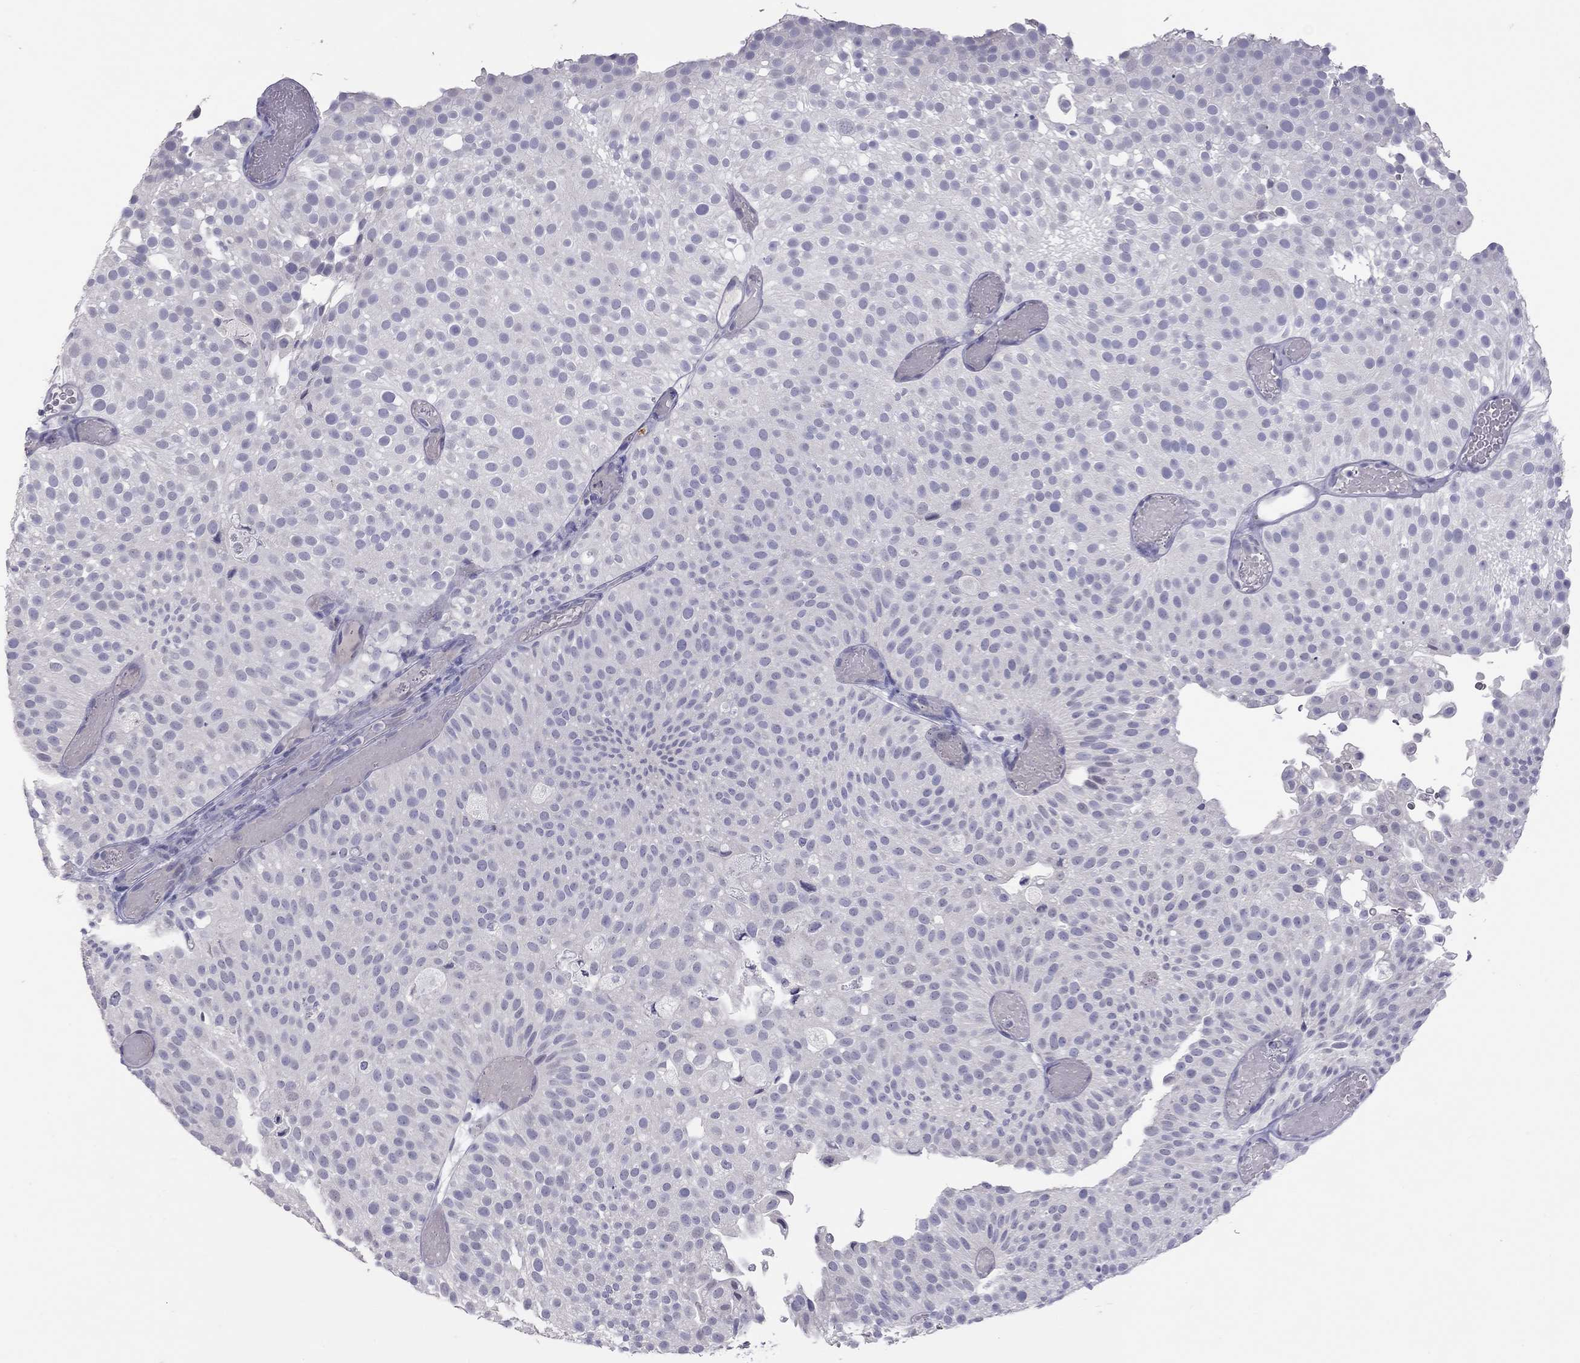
{"staining": {"intensity": "negative", "quantity": "none", "location": "none"}, "tissue": "urothelial cancer", "cell_type": "Tumor cells", "image_type": "cancer", "snomed": [{"axis": "morphology", "description": "Urothelial carcinoma, Low grade"}, {"axis": "topography", "description": "Urinary bladder"}], "caption": "Photomicrograph shows no protein staining in tumor cells of urothelial cancer tissue.", "gene": "SLAMF1", "patient": {"sex": "male", "age": 78}}